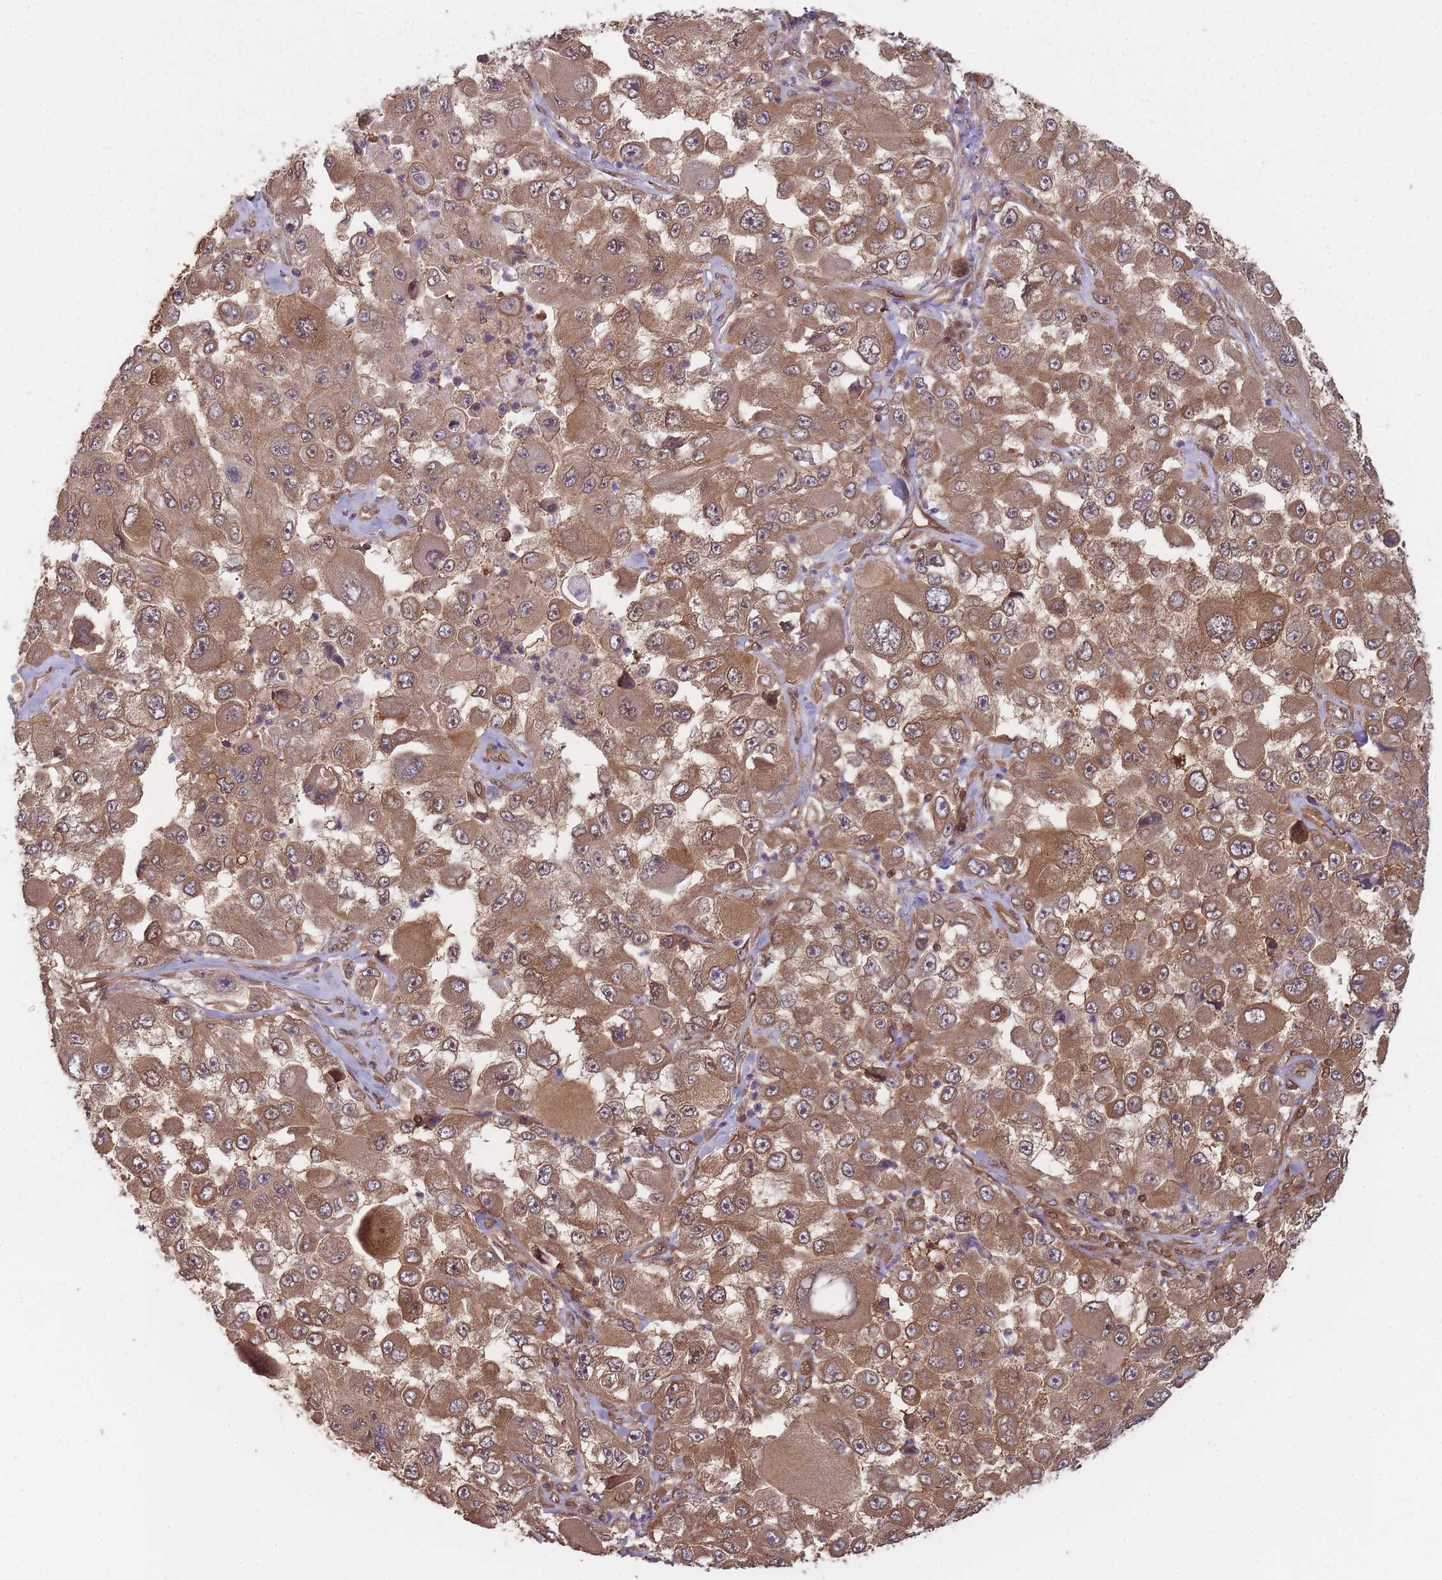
{"staining": {"intensity": "moderate", "quantity": ">75%", "location": "cytoplasmic/membranous"}, "tissue": "melanoma", "cell_type": "Tumor cells", "image_type": "cancer", "snomed": [{"axis": "morphology", "description": "Malignant melanoma, Metastatic site"}, {"axis": "topography", "description": "Lymph node"}], "caption": "IHC histopathology image of malignant melanoma (metastatic site) stained for a protein (brown), which exhibits medium levels of moderate cytoplasmic/membranous positivity in about >75% of tumor cells.", "gene": "PPP6R3", "patient": {"sex": "male", "age": 62}}